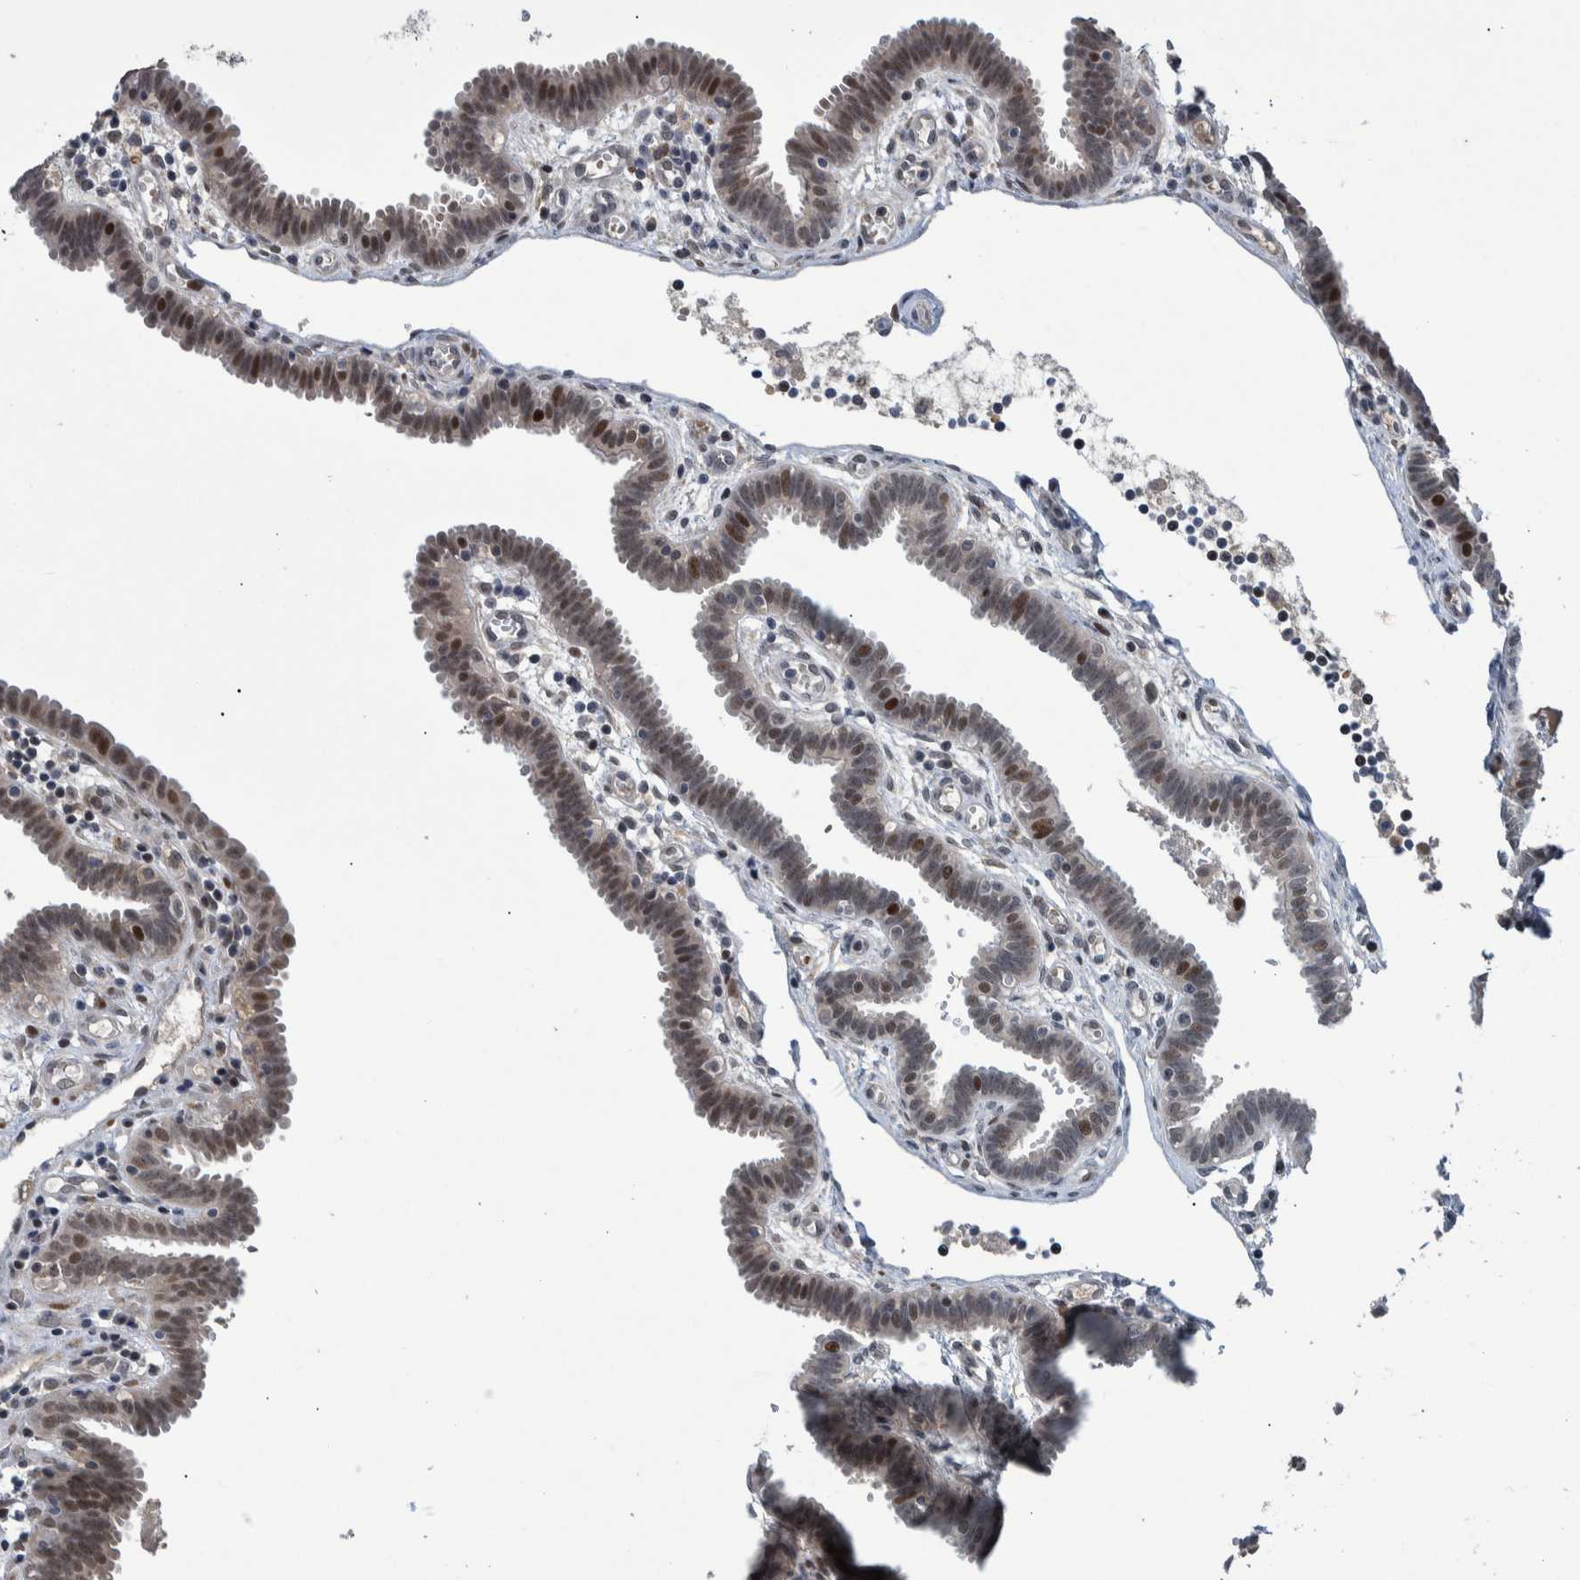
{"staining": {"intensity": "moderate", "quantity": "25%-75%", "location": "nuclear"}, "tissue": "fallopian tube", "cell_type": "Glandular cells", "image_type": "normal", "snomed": [{"axis": "morphology", "description": "Normal tissue, NOS"}, {"axis": "topography", "description": "Fallopian tube"}, {"axis": "topography", "description": "Placenta"}], "caption": "Protein staining shows moderate nuclear staining in approximately 25%-75% of glandular cells in benign fallopian tube. Ihc stains the protein of interest in brown and the nuclei are stained blue.", "gene": "ESRP1", "patient": {"sex": "female", "age": 32}}